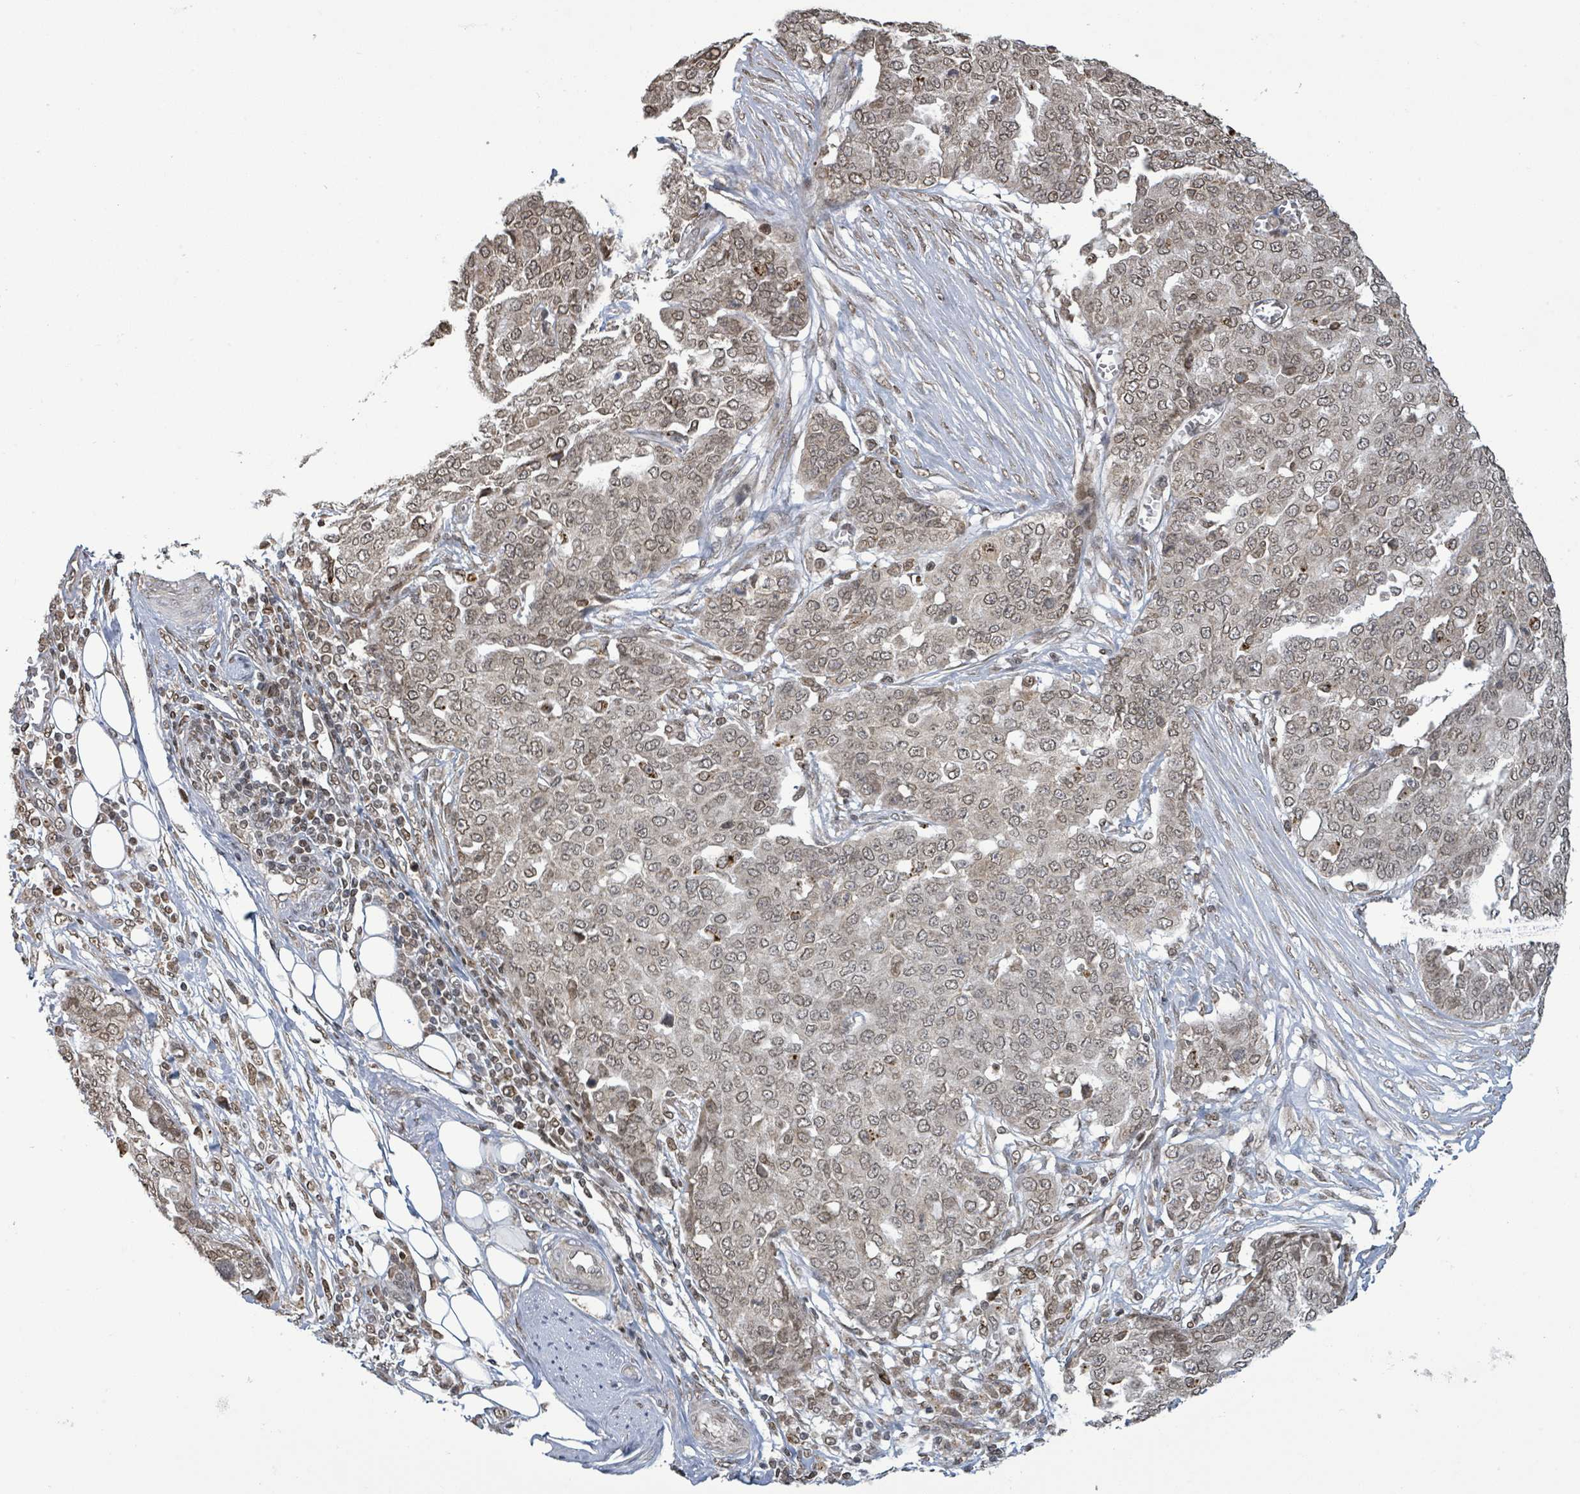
{"staining": {"intensity": "weak", "quantity": ">75%", "location": "nuclear"}, "tissue": "ovarian cancer", "cell_type": "Tumor cells", "image_type": "cancer", "snomed": [{"axis": "morphology", "description": "Cystadenocarcinoma, serous, NOS"}, {"axis": "topography", "description": "Soft tissue"}, {"axis": "topography", "description": "Ovary"}], "caption": "Protein analysis of serous cystadenocarcinoma (ovarian) tissue demonstrates weak nuclear staining in approximately >75% of tumor cells. (Brightfield microscopy of DAB IHC at high magnification).", "gene": "SBF2", "patient": {"sex": "female", "age": 57}}